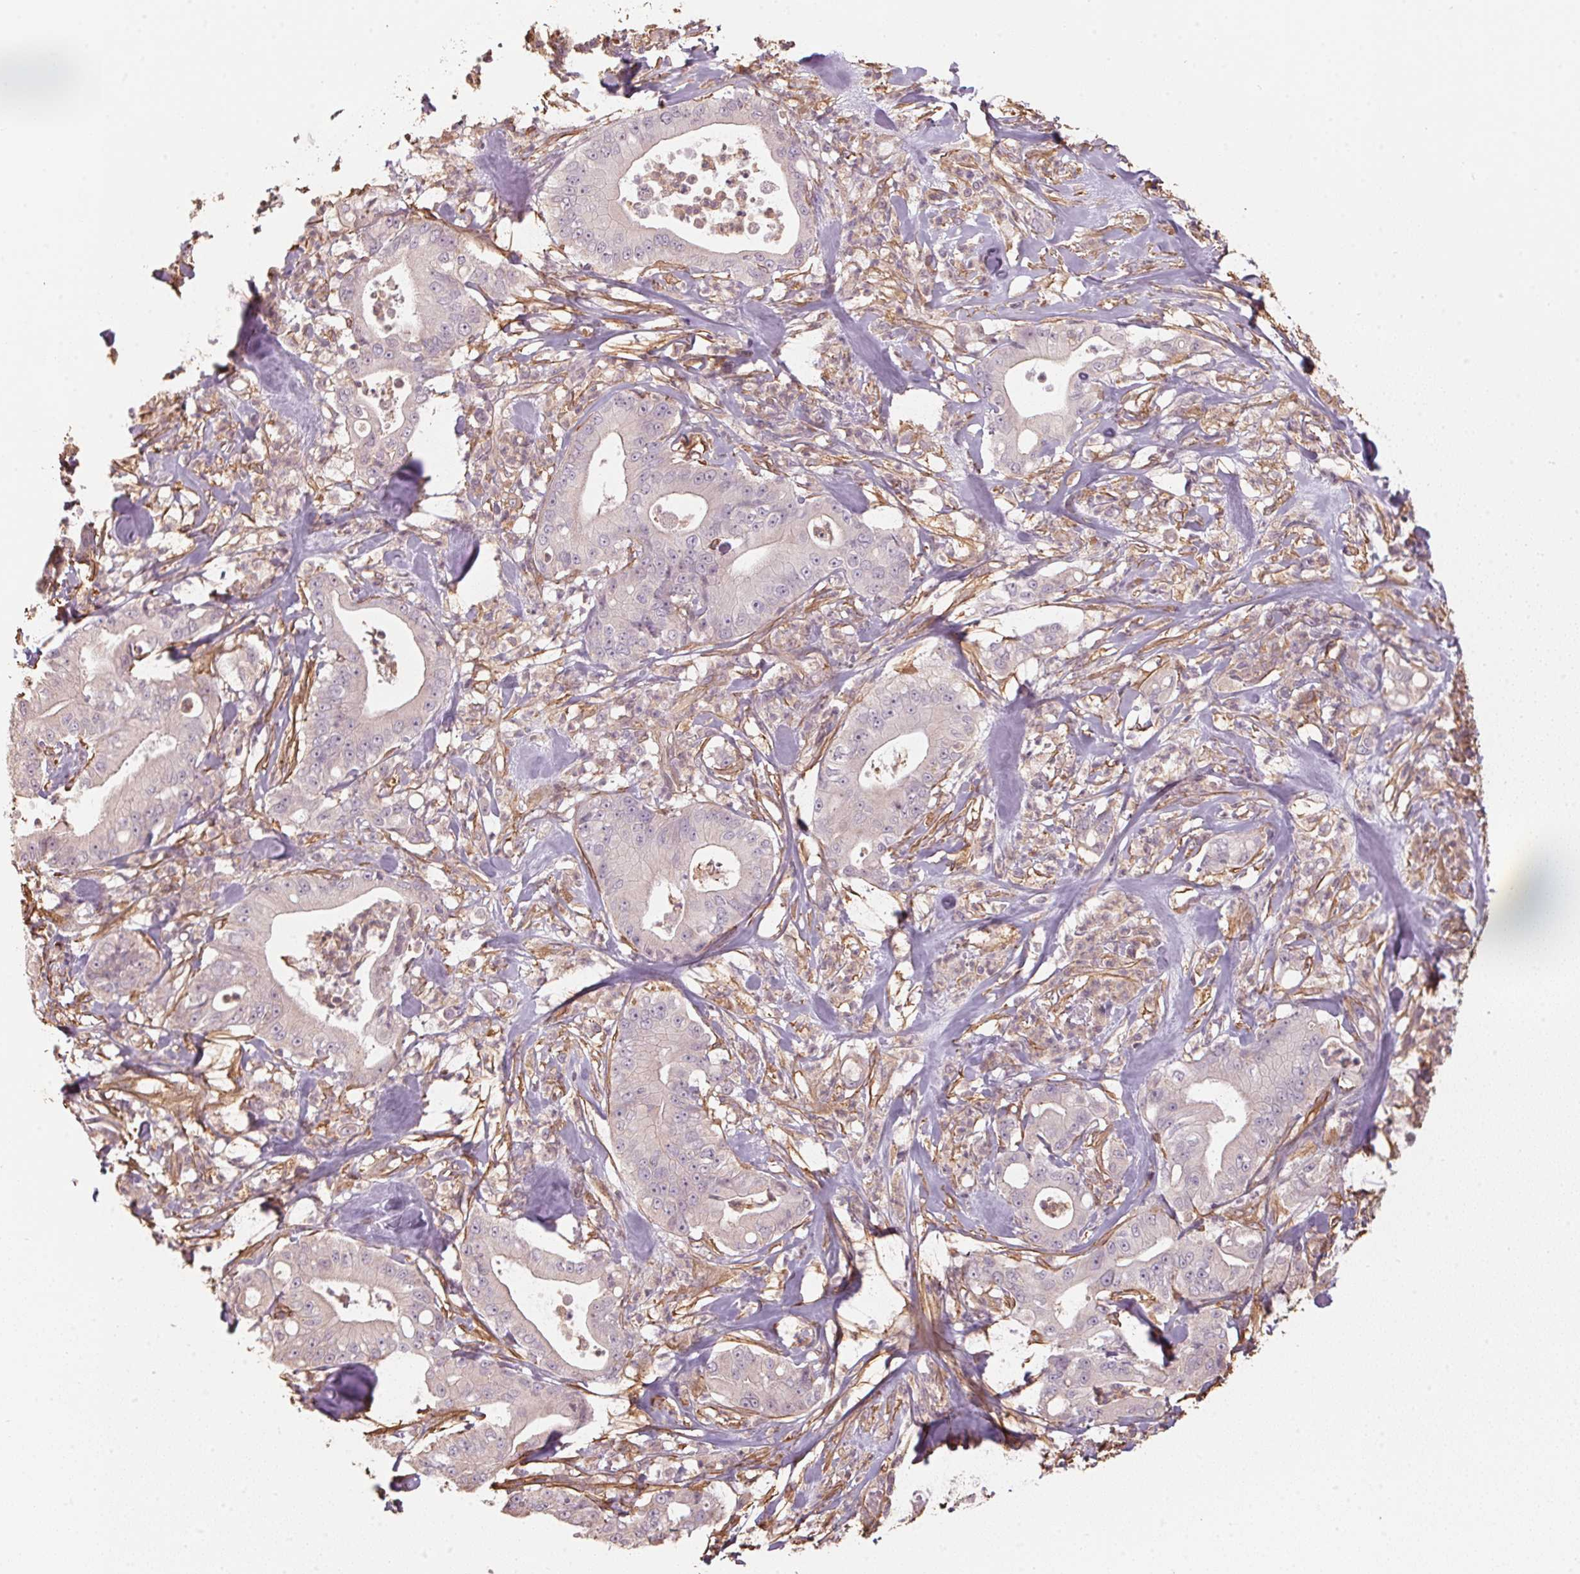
{"staining": {"intensity": "negative", "quantity": "none", "location": "none"}, "tissue": "pancreatic cancer", "cell_type": "Tumor cells", "image_type": "cancer", "snomed": [{"axis": "morphology", "description": "Adenocarcinoma, NOS"}, {"axis": "topography", "description": "Pancreas"}], "caption": "The photomicrograph demonstrates no significant staining in tumor cells of pancreatic adenocarcinoma.", "gene": "QDPR", "patient": {"sex": "male", "age": 71}}